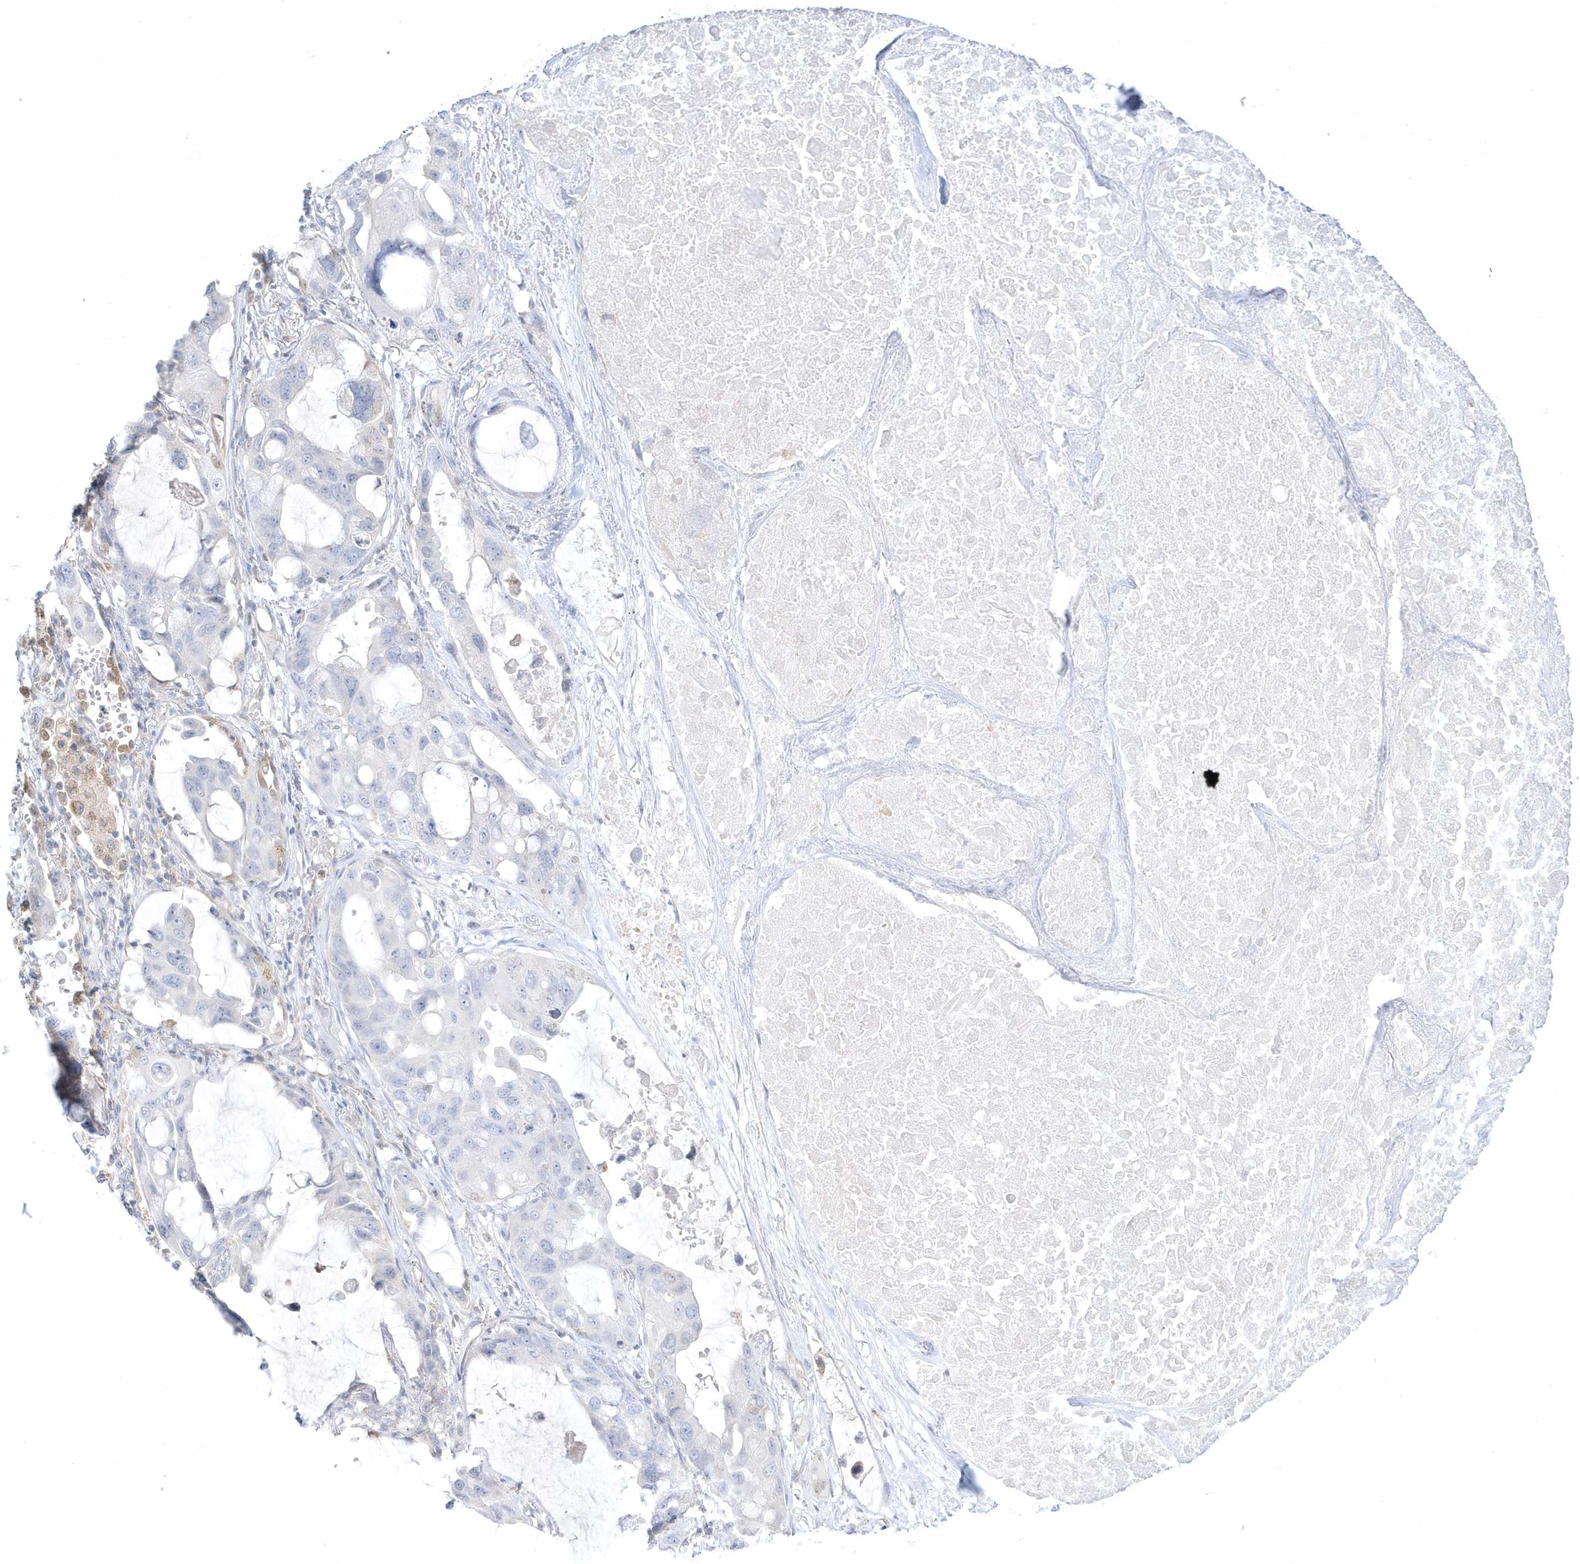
{"staining": {"intensity": "negative", "quantity": "none", "location": "none"}, "tissue": "lung cancer", "cell_type": "Tumor cells", "image_type": "cancer", "snomed": [{"axis": "morphology", "description": "Squamous cell carcinoma, NOS"}, {"axis": "topography", "description": "Lung"}], "caption": "Tumor cells show no significant protein staining in lung squamous cell carcinoma.", "gene": "PCBD1", "patient": {"sex": "female", "age": 73}}